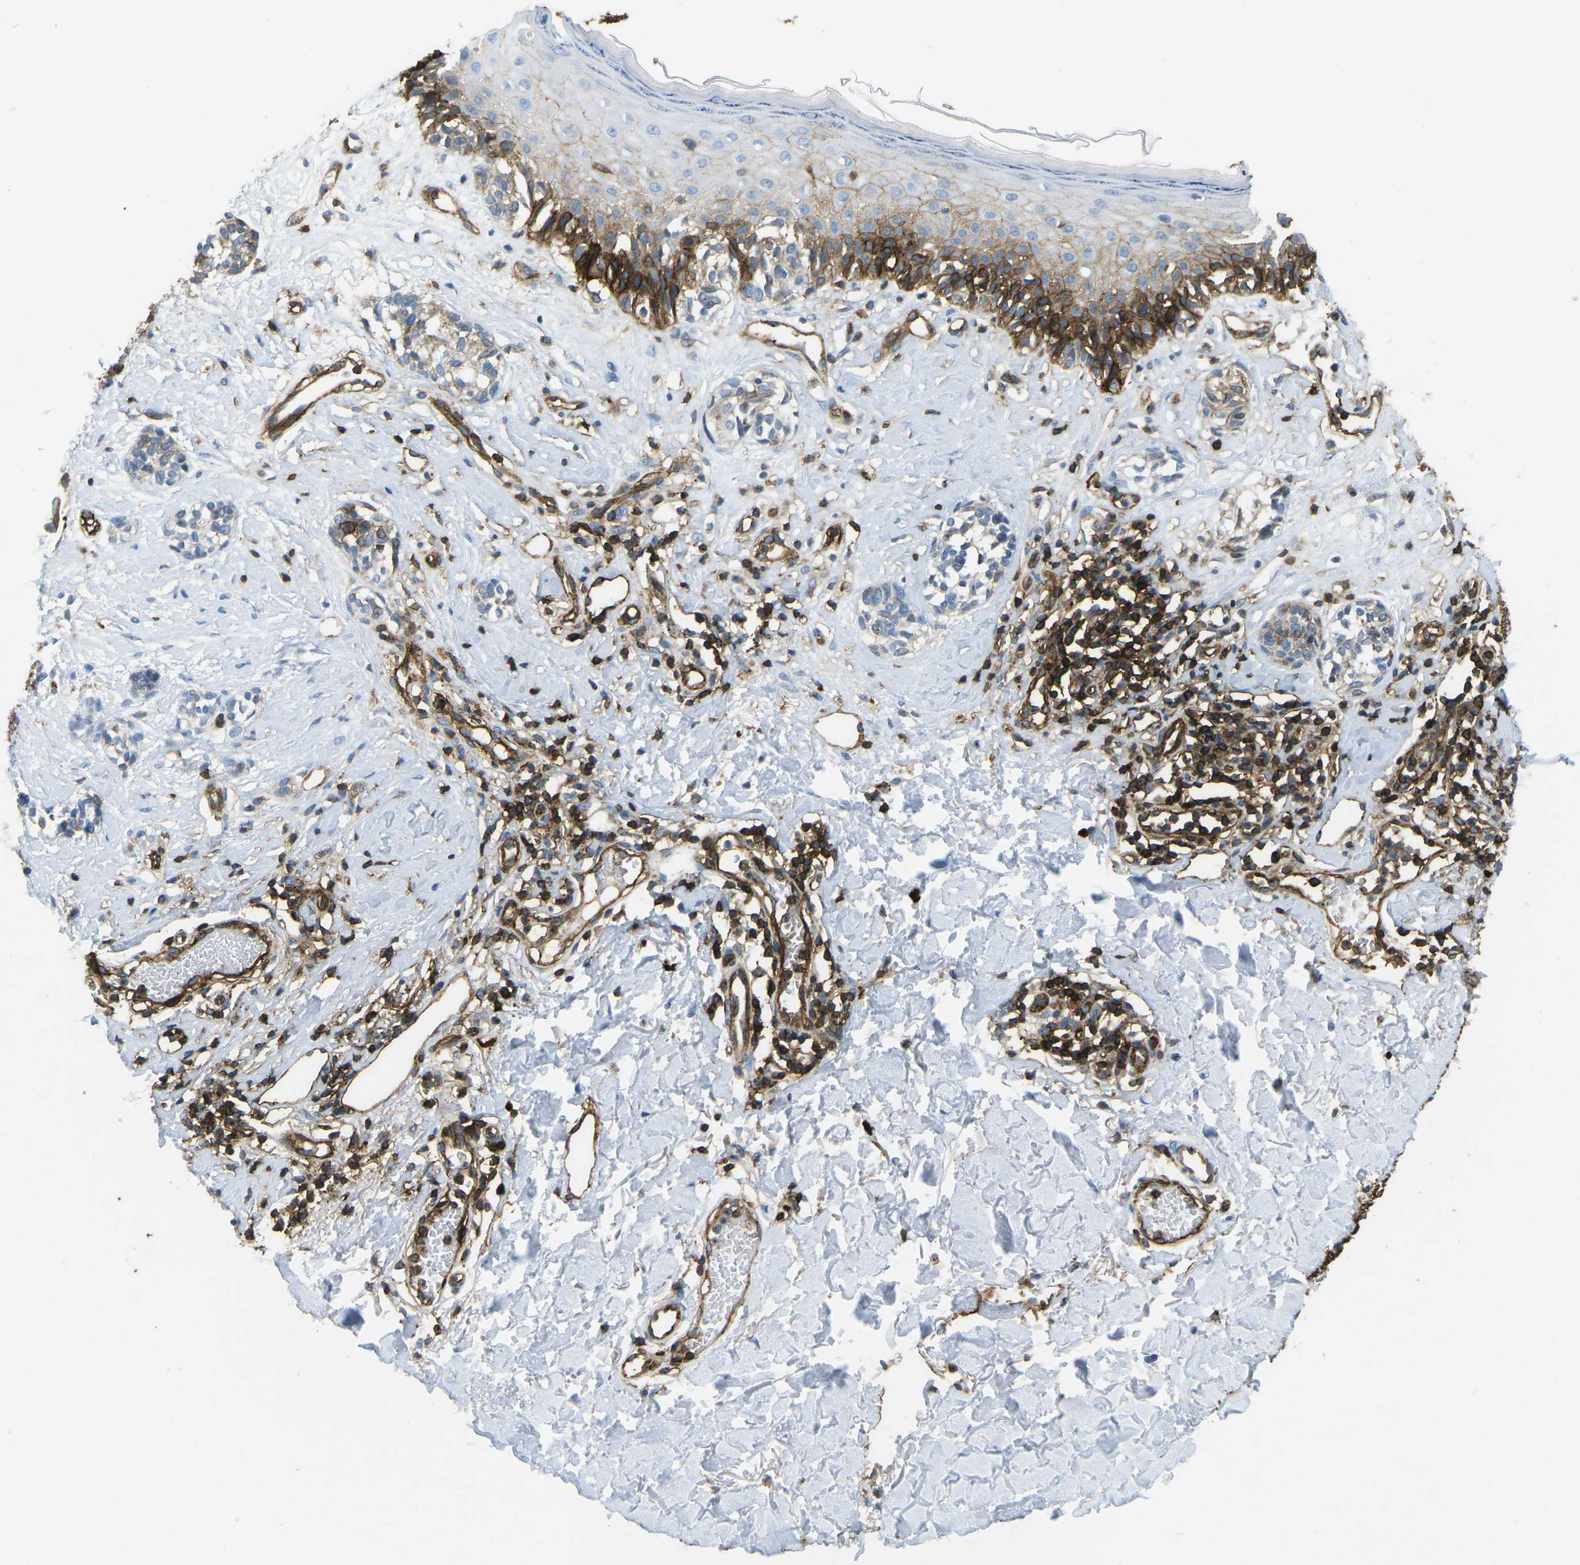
{"staining": {"intensity": "negative", "quantity": "none", "location": "none"}, "tissue": "melanoma", "cell_type": "Tumor cells", "image_type": "cancer", "snomed": [{"axis": "morphology", "description": "Malignant melanoma, NOS"}, {"axis": "topography", "description": "Skin"}], "caption": "A high-resolution image shows IHC staining of malignant melanoma, which displays no significant expression in tumor cells. (Immunohistochemistry, brightfield microscopy, high magnification).", "gene": "HLA-B", "patient": {"sex": "male", "age": 64}}